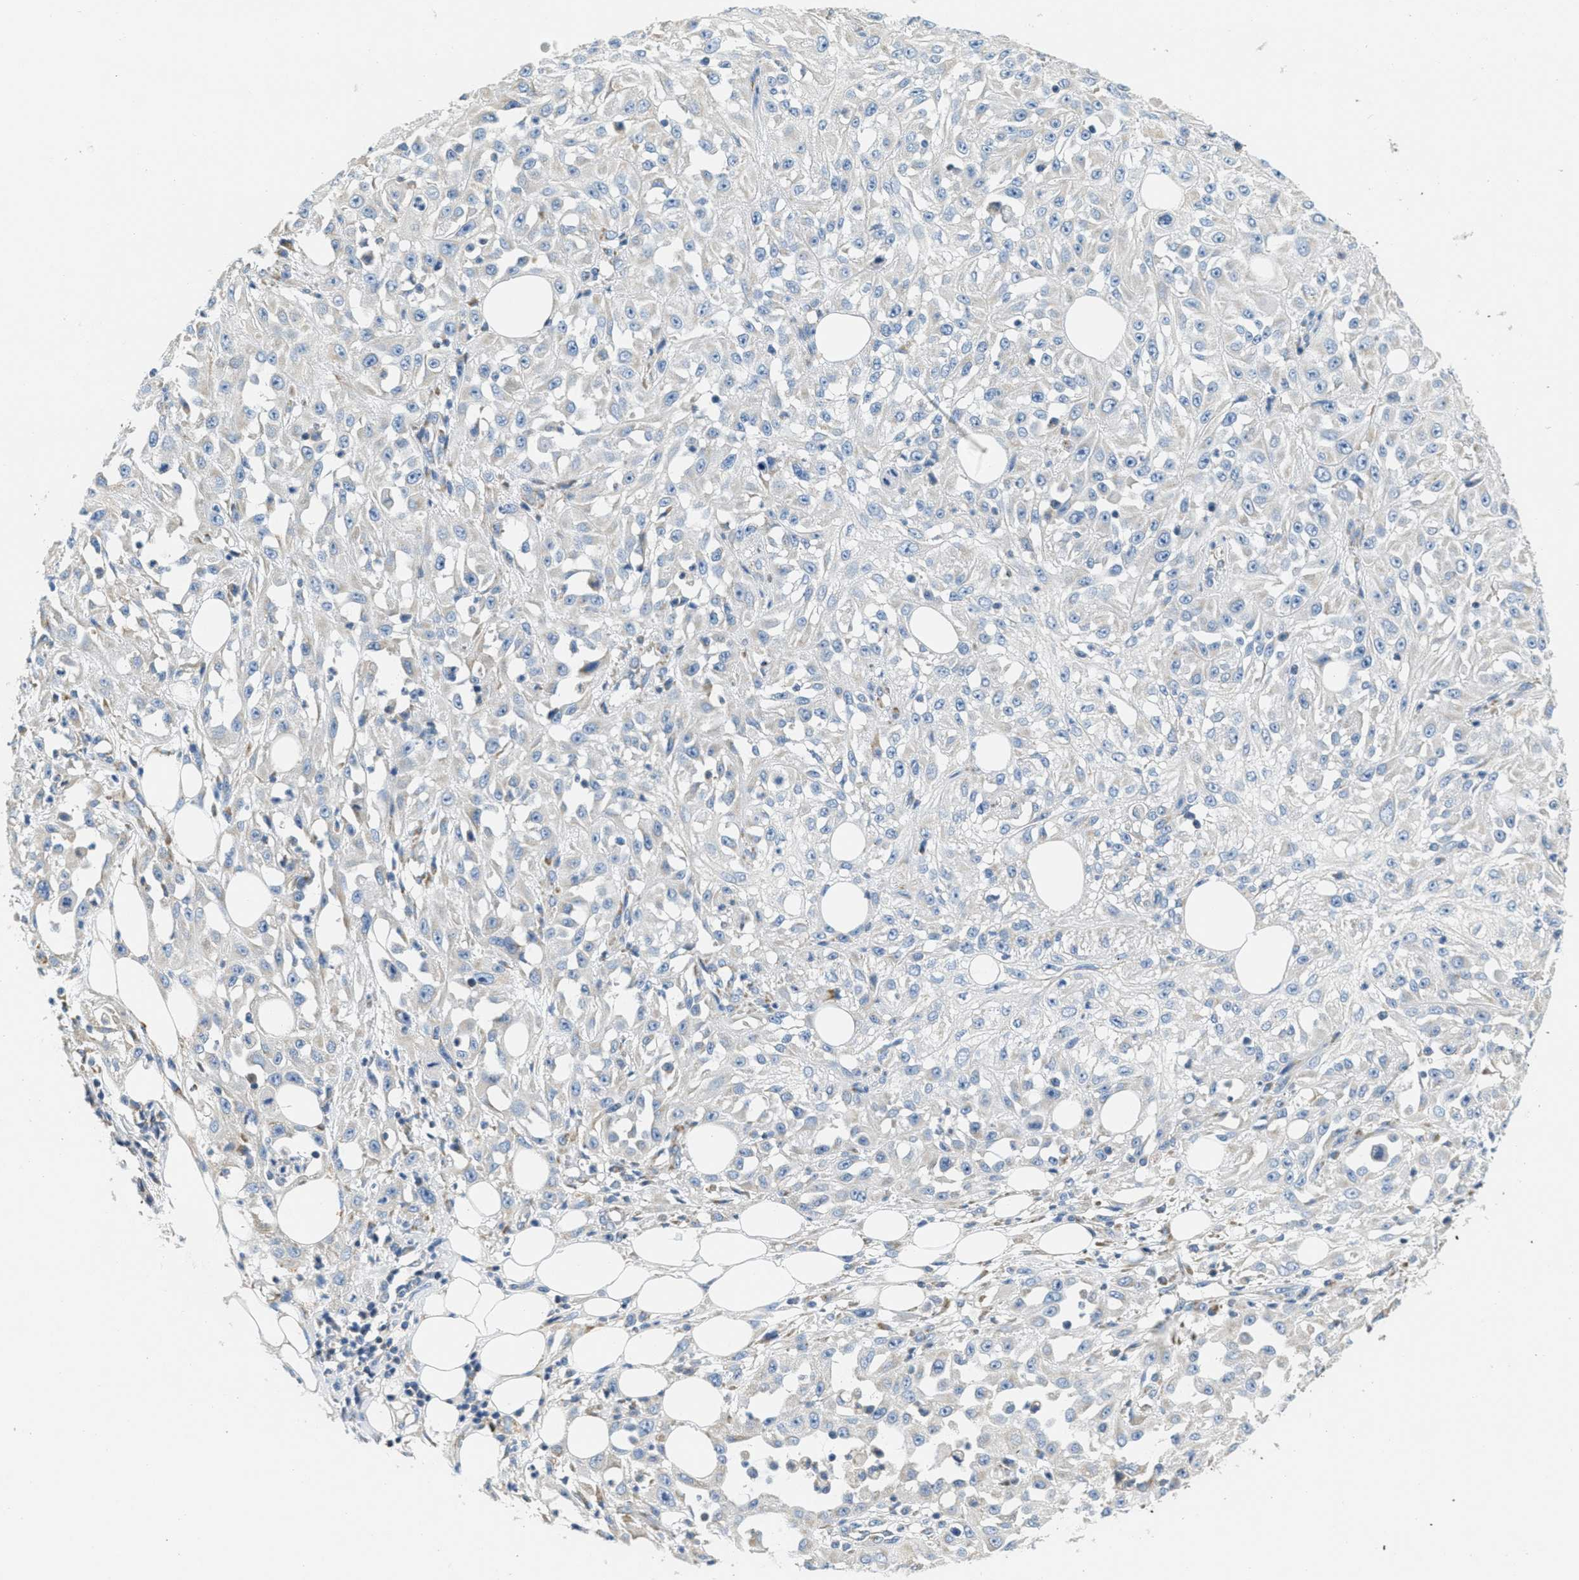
{"staining": {"intensity": "negative", "quantity": "none", "location": "none"}, "tissue": "skin cancer", "cell_type": "Tumor cells", "image_type": "cancer", "snomed": [{"axis": "morphology", "description": "Squamous cell carcinoma, NOS"}, {"axis": "morphology", "description": "Squamous cell carcinoma, metastatic, NOS"}, {"axis": "topography", "description": "Skin"}, {"axis": "topography", "description": "Lymph node"}], "caption": "IHC of human skin cancer demonstrates no staining in tumor cells. Brightfield microscopy of IHC stained with DAB (brown) and hematoxylin (blue), captured at high magnification.", "gene": "CA4", "patient": {"sex": "male", "age": 75}}